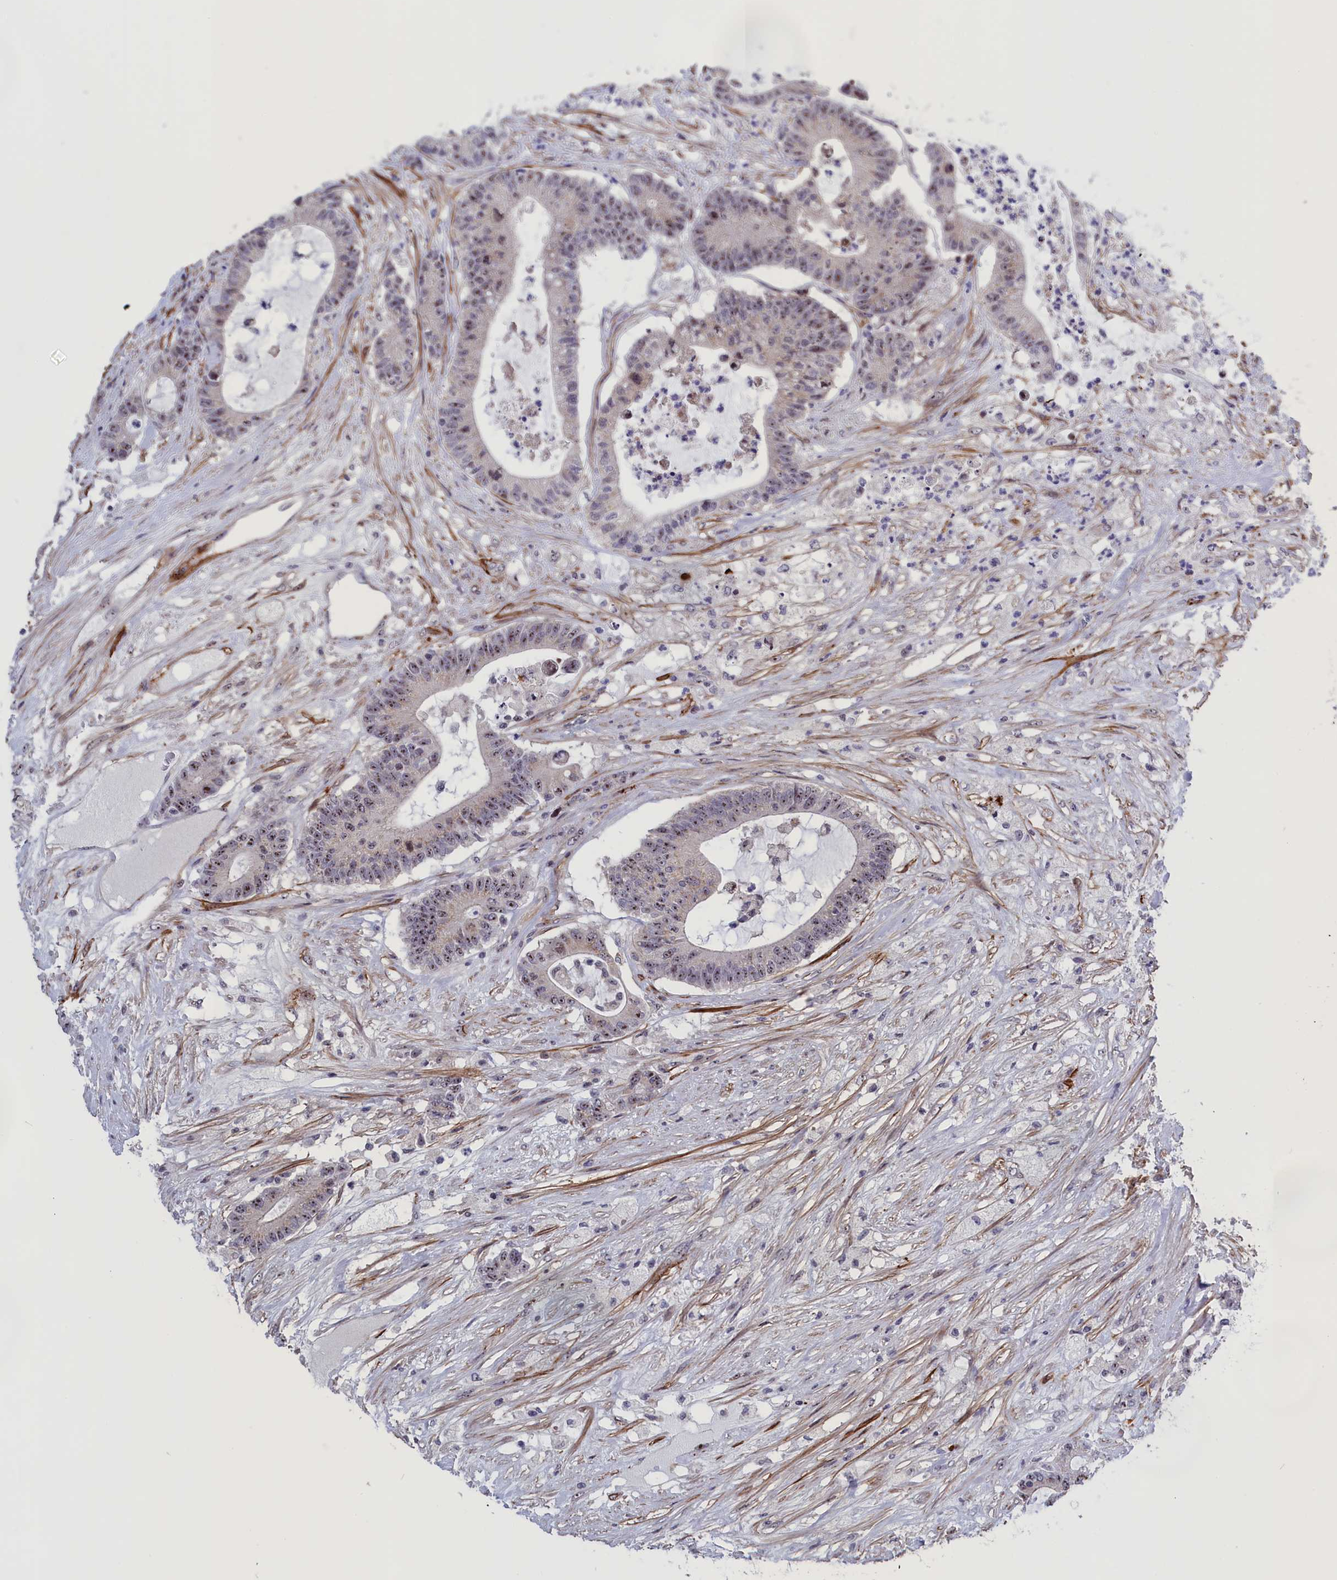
{"staining": {"intensity": "moderate", "quantity": "25%-75%", "location": "nuclear"}, "tissue": "colorectal cancer", "cell_type": "Tumor cells", "image_type": "cancer", "snomed": [{"axis": "morphology", "description": "Adenocarcinoma, NOS"}, {"axis": "topography", "description": "Colon"}], "caption": "There is medium levels of moderate nuclear expression in tumor cells of colorectal adenocarcinoma, as demonstrated by immunohistochemical staining (brown color).", "gene": "PPAN", "patient": {"sex": "female", "age": 84}}